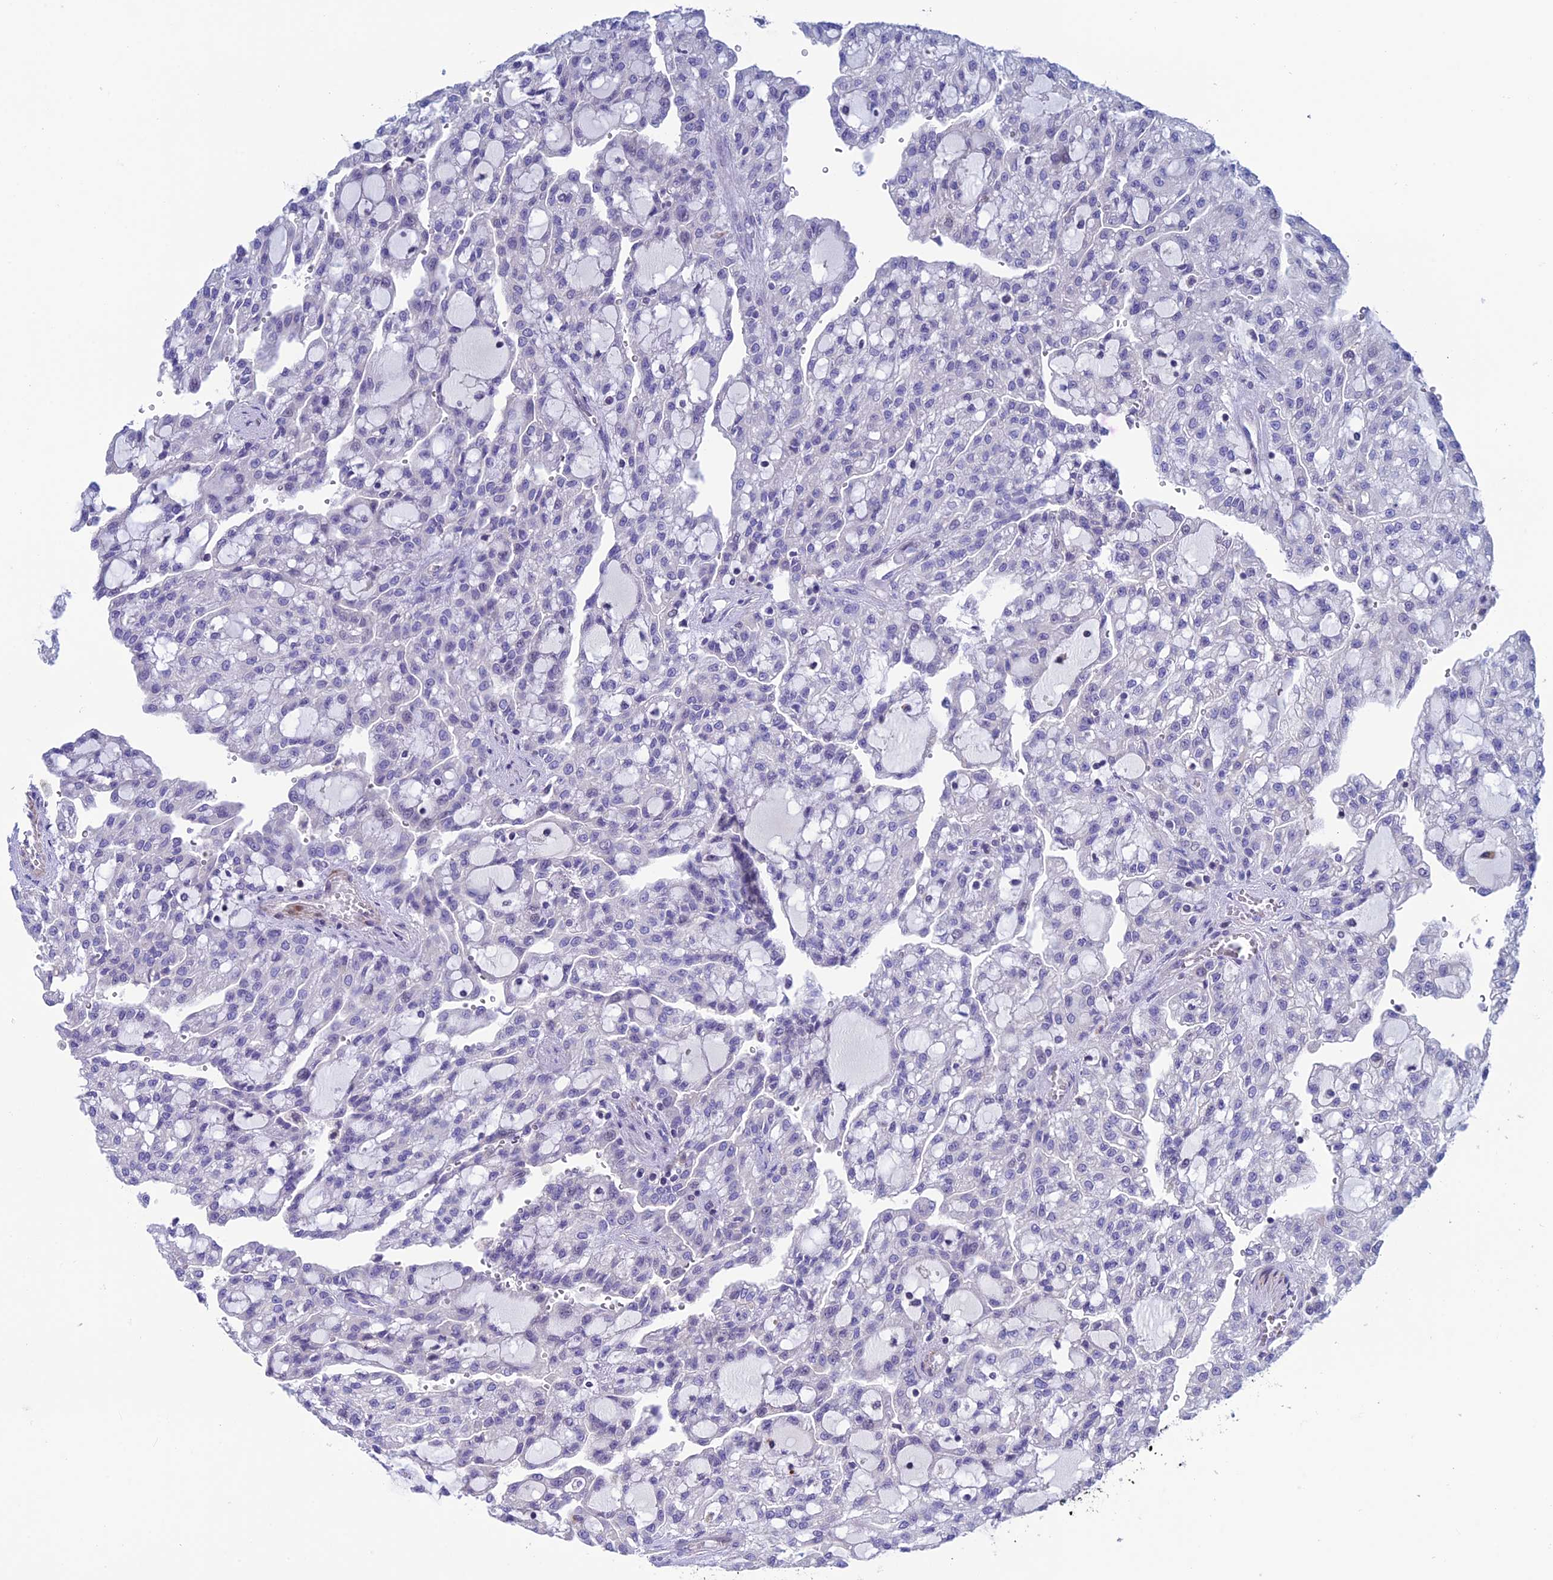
{"staining": {"intensity": "negative", "quantity": "none", "location": "none"}, "tissue": "renal cancer", "cell_type": "Tumor cells", "image_type": "cancer", "snomed": [{"axis": "morphology", "description": "Adenocarcinoma, NOS"}, {"axis": "topography", "description": "Kidney"}], "caption": "DAB immunohistochemical staining of renal adenocarcinoma exhibits no significant expression in tumor cells. (DAB immunohistochemistry visualized using brightfield microscopy, high magnification).", "gene": "FAM178B", "patient": {"sex": "male", "age": 63}}